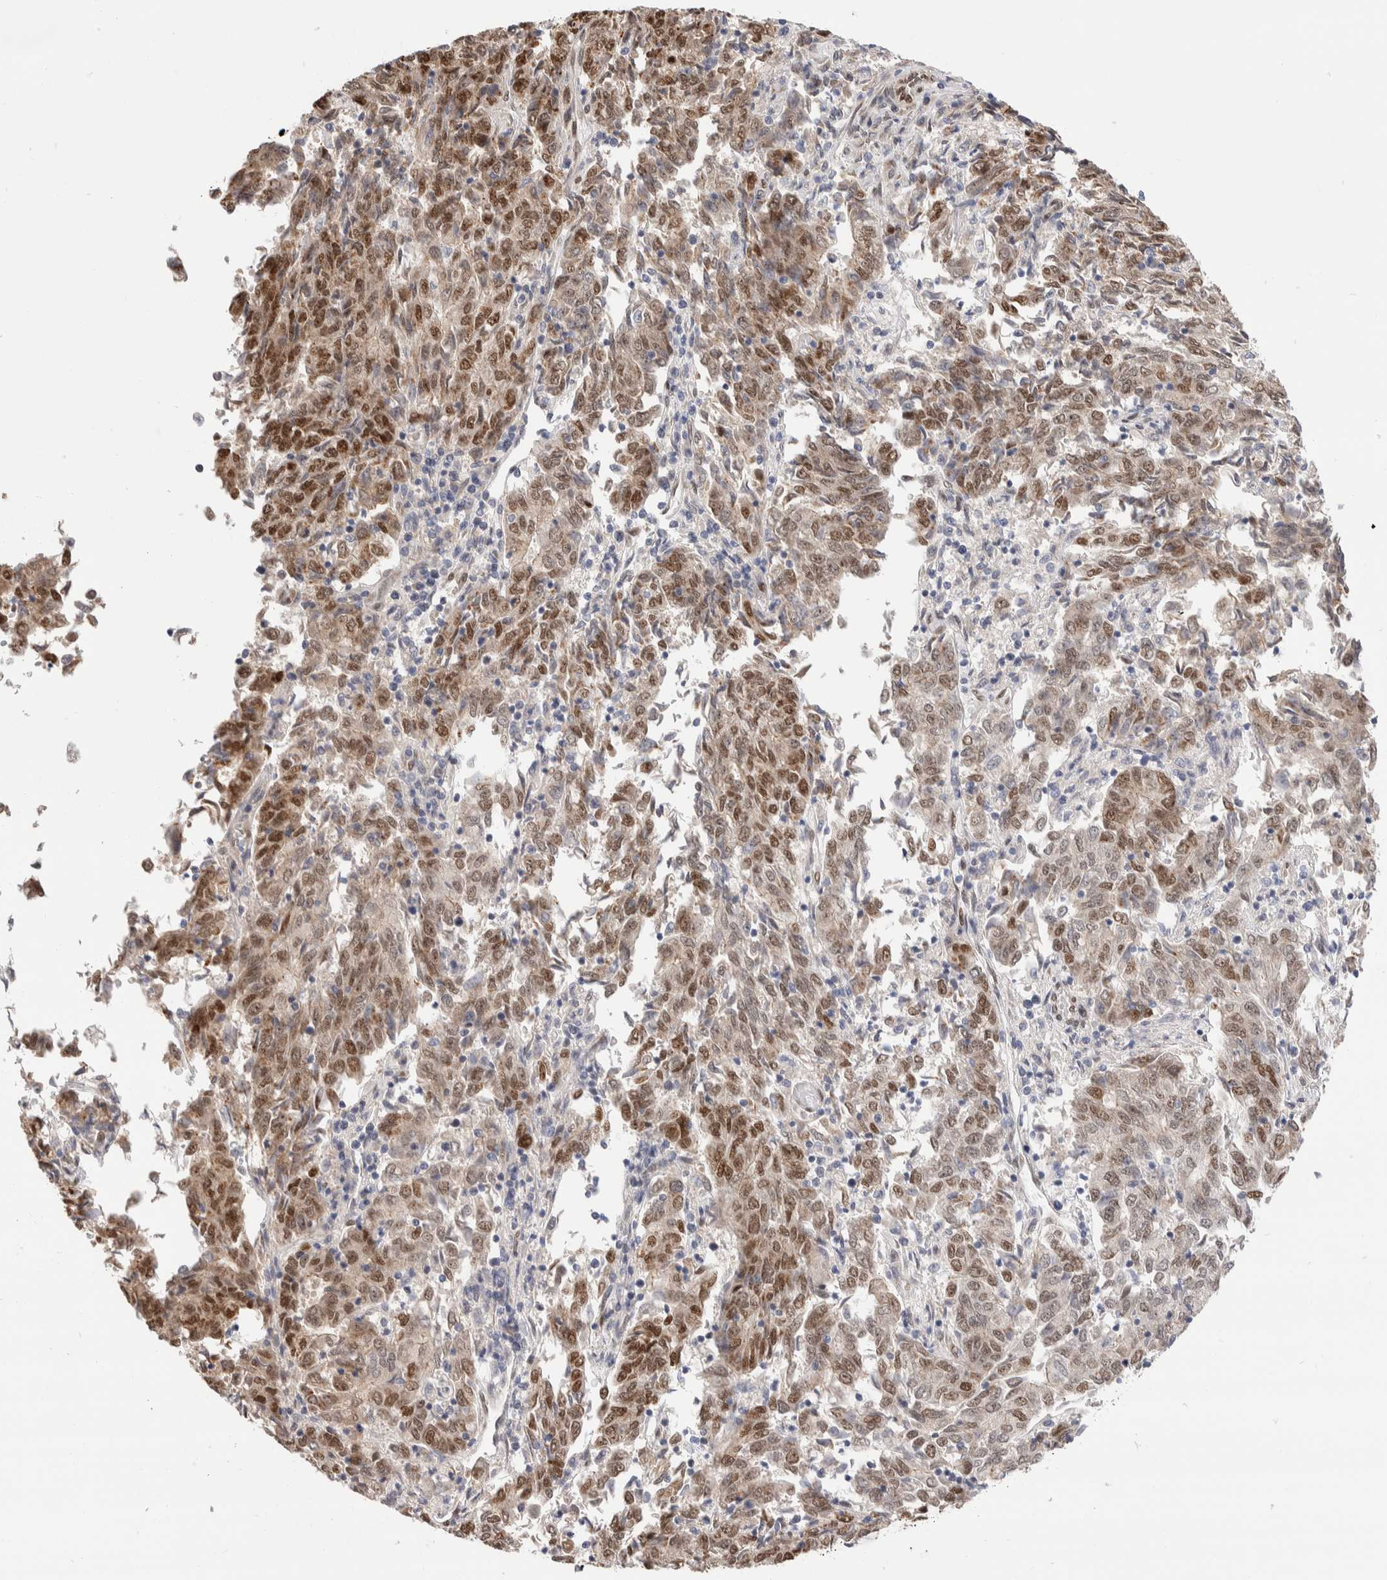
{"staining": {"intensity": "moderate", "quantity": "25%-75%", "location": "nuclear"}, "tissue": "endometrial cancer", "cell_type": "Tumor cells", "image_type": "cancer", "snomed": [{"axis": "morphology", "description": "Adenocarcinoma, NOS"}, {"axis": "topography", "description": "Endometrium"}], "caption": "A high-resolution micrograph shows immunohistochemistry (IHC) staining of adenocarcinoma (endometrial), which reveals moderate nuclear expression in about 25%-75% of tumor cells.", "gene": "NSMAF", "patient": {"sex": "female", "age": 80}}